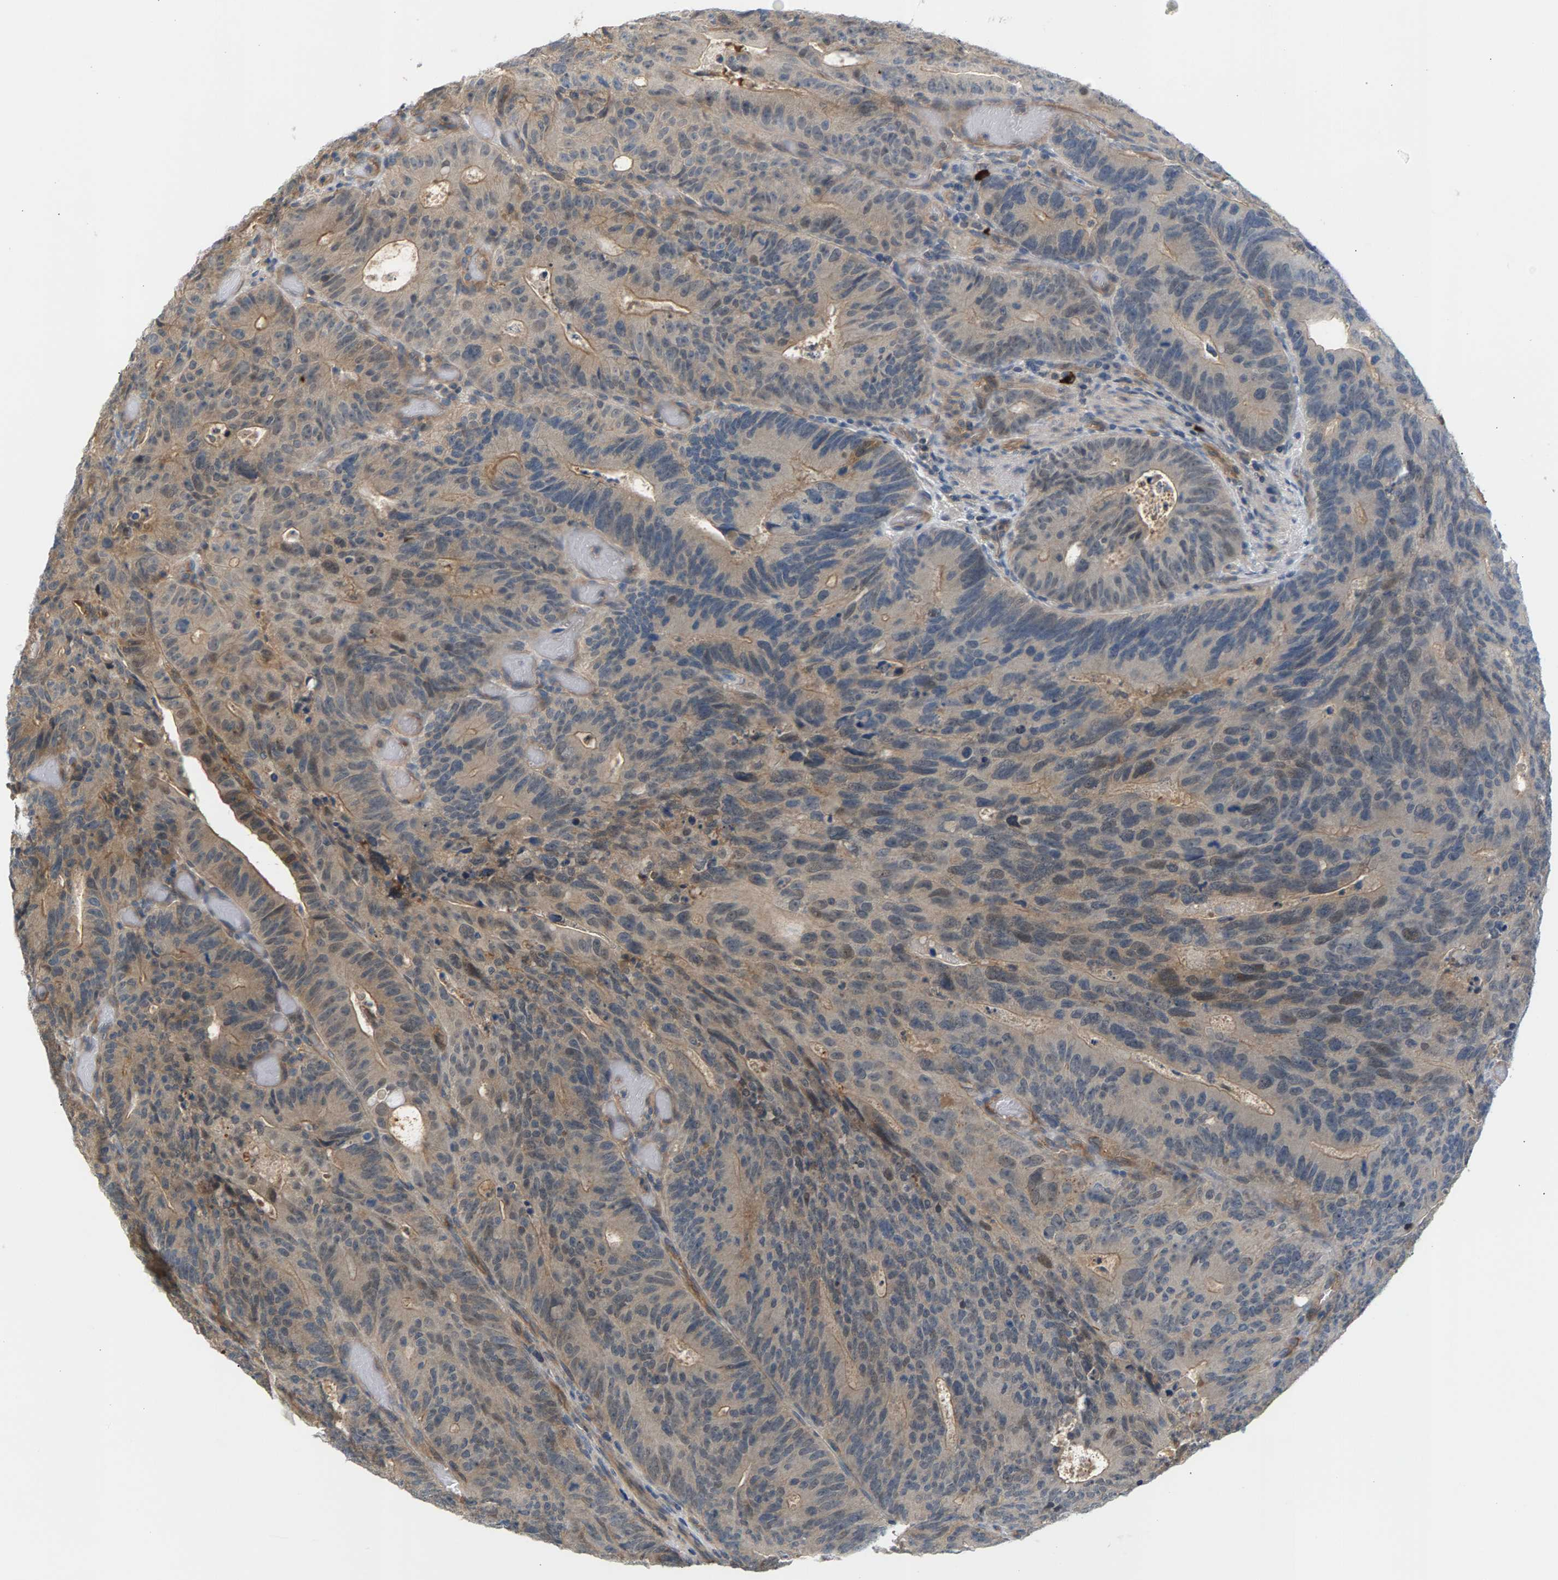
{"staining": {"intensity": "weak", "quantity": "25%-75%", "location": "cytoplasmic/membranous,nuclear"}, "tissue": "colorectal cancer", "cell_type": "Tumor cells", "image_type": "cancer", "snomed": [{"axis": "morphology", "description": "Adenocarcinoma, NOS"}, {"axis": "topography", "description": "Colon"}], "caption": "Tumor cells demonstrate low levels of weak cytoplasmic/membranous and nuclear positivity in approximately 25%-75% of cells in human colorectal adenocarcinoma.", "gene": "KRTAP27-1", "patient": {"sex": "male", "age": 87}}